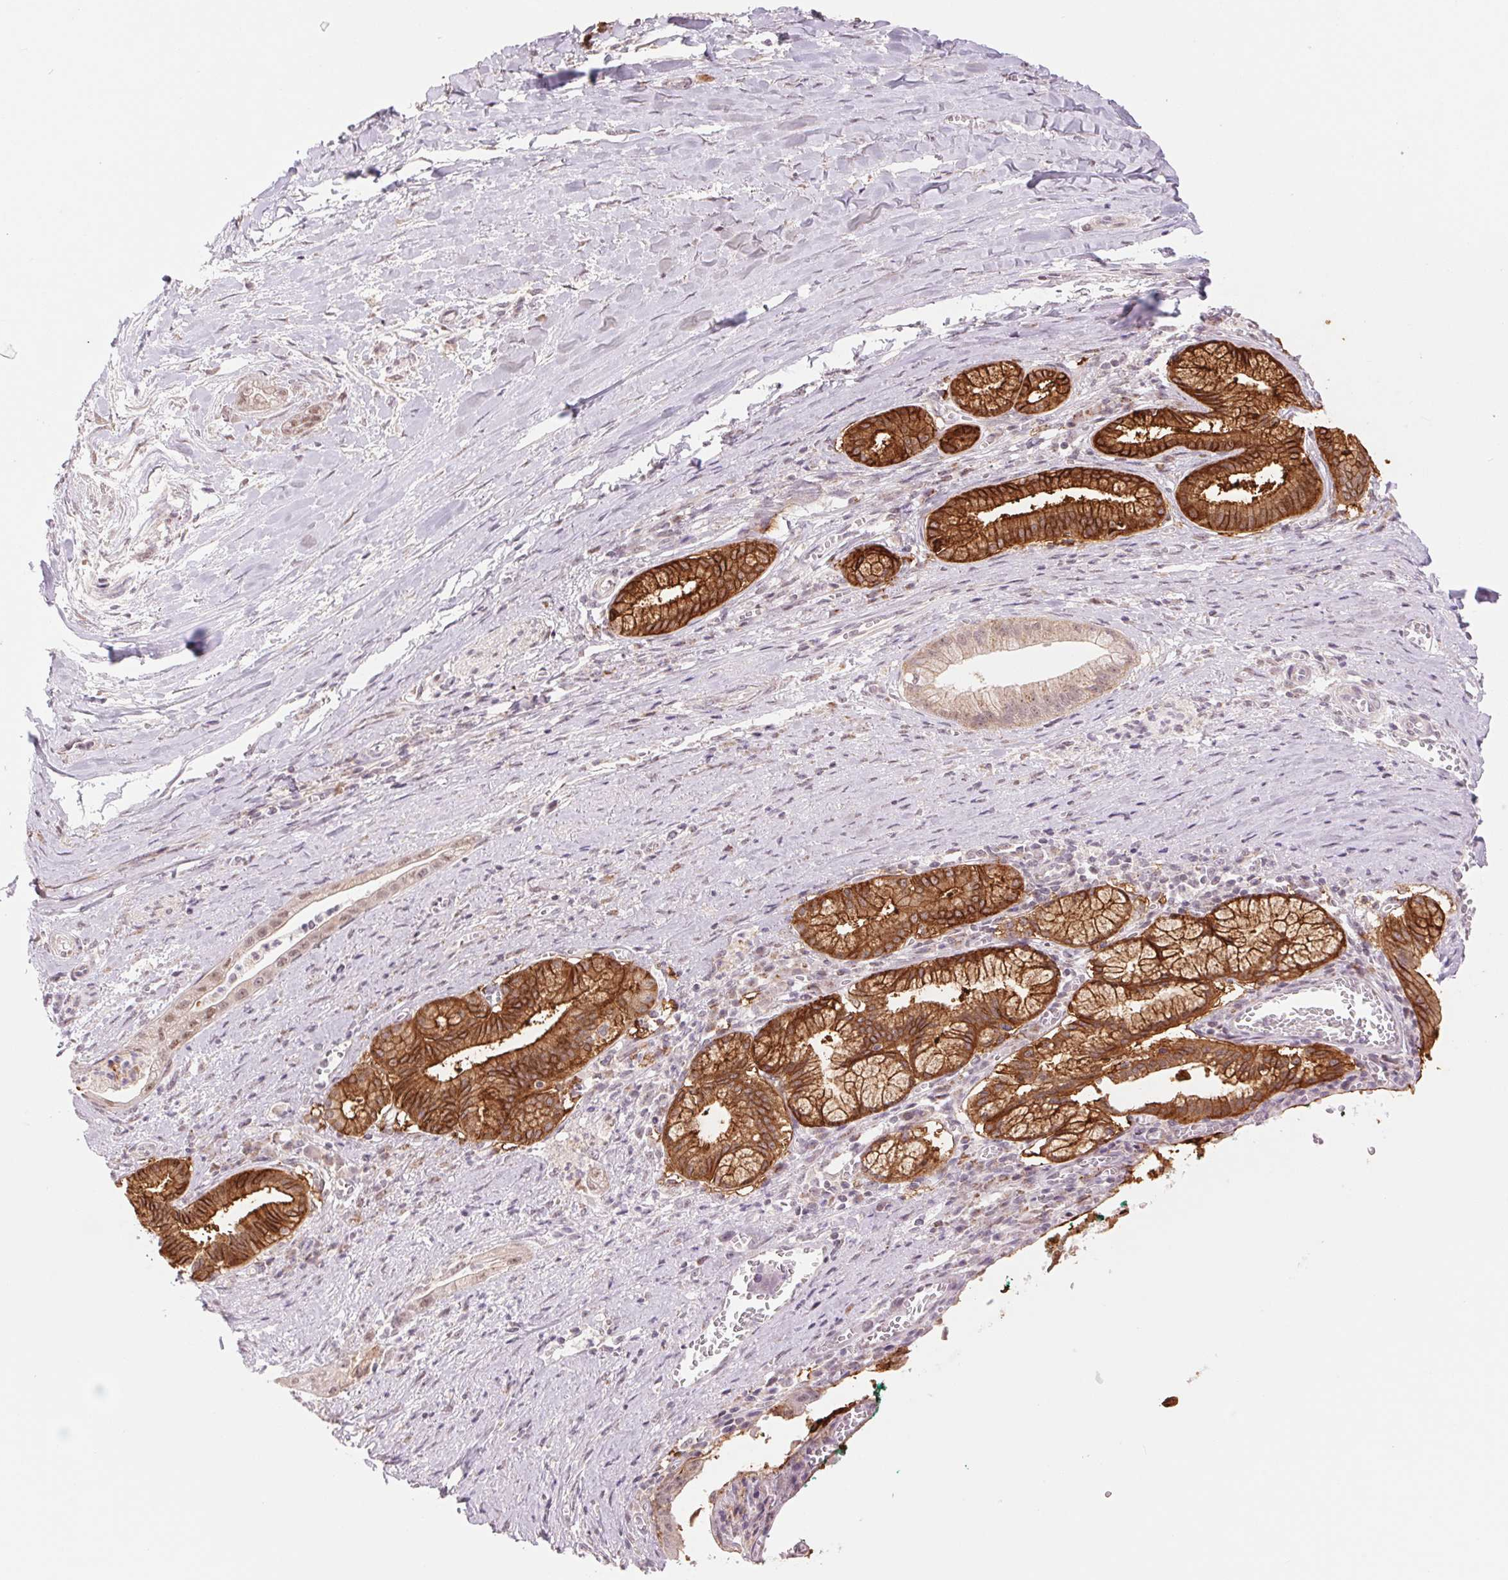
{"staining": {"intensity": "strong", "quantity": ">75%", "location": "cytoplasmic/membranous"}, "tissue": "pancreatic cancer", "cell_type": "Tumor cells", "image_type": "cancer", "snomed": [{"axis": "morphology", "description": "Normal tissue, NOS"}, {"axis": "morphology", "description": "Adenocarcinoma, NOS"}, {"axis": "topography", "description": "Lymph node"}, {"axis": "topography", "description": "Pancreas"}], "caption": "Adenocarcinoma (pancreatic) was stained to show a protein in brown. There is high levels of strong cytoplasmic/membranous positivity in about >75% of tumor cells.", "gene": "ARHGAP32", "patient": {"sex": "female", "age": 58}}